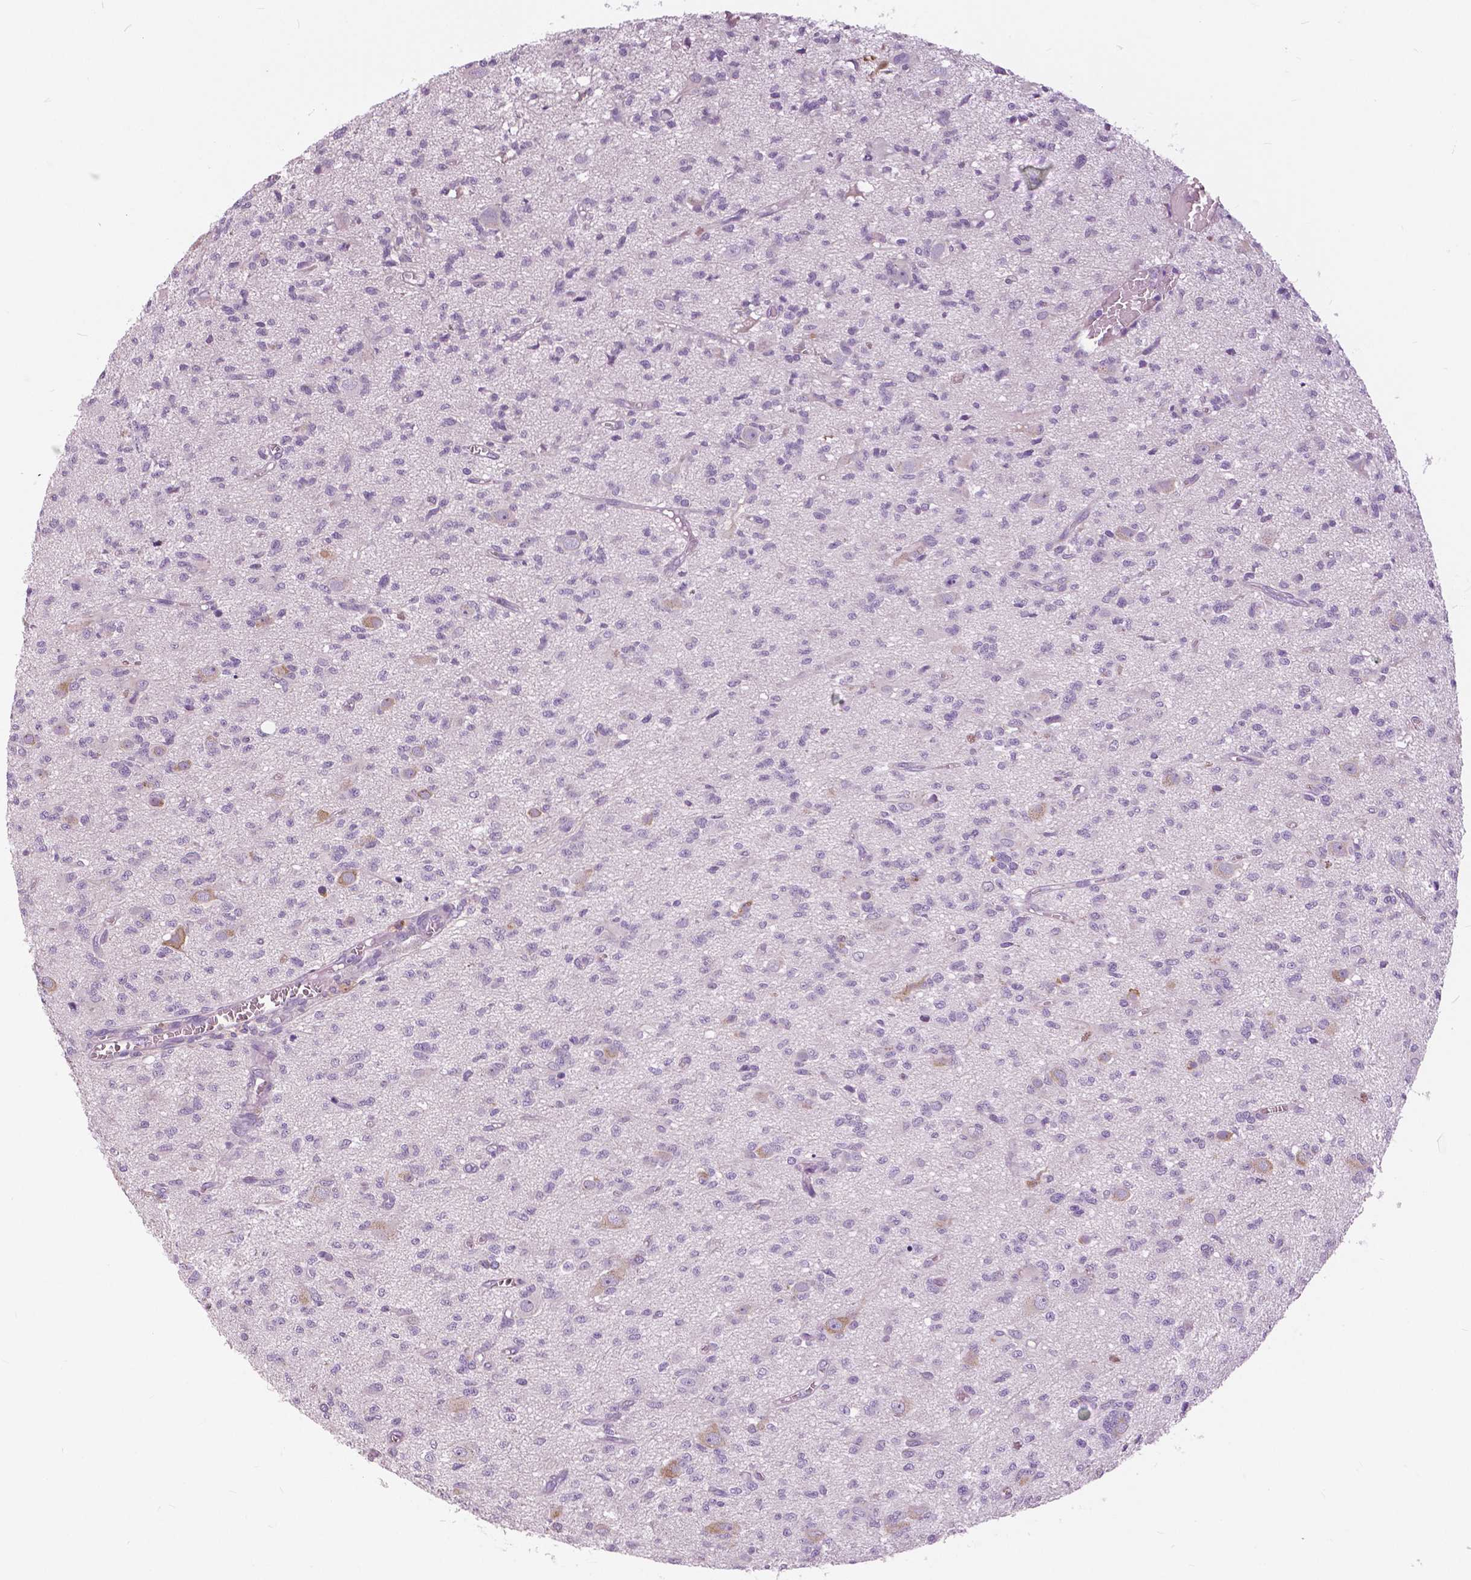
{"staining": {"intensity": "negative", "quantity": "none", "location": "none"}, "tissue": "glioma", "cell_type": "Tumor cells", "image_type": "cancer", "snomed": [{"axis": "morphology", "description": "Glioma, malignant, Low grade"}, {"axis": "topography", "description": "Brain"}], "caption": "Immunohistochemistry photomicrograph of neoplastic tissue: human glioma stained with DAB shows no significant protein staining in tumor cells. (DAB (3,3'-diaminobenzidine) IHC with hematoxylin counter stain).", "gene": "SERPINI1", "patient": {"sex": "male", "age": 64}}